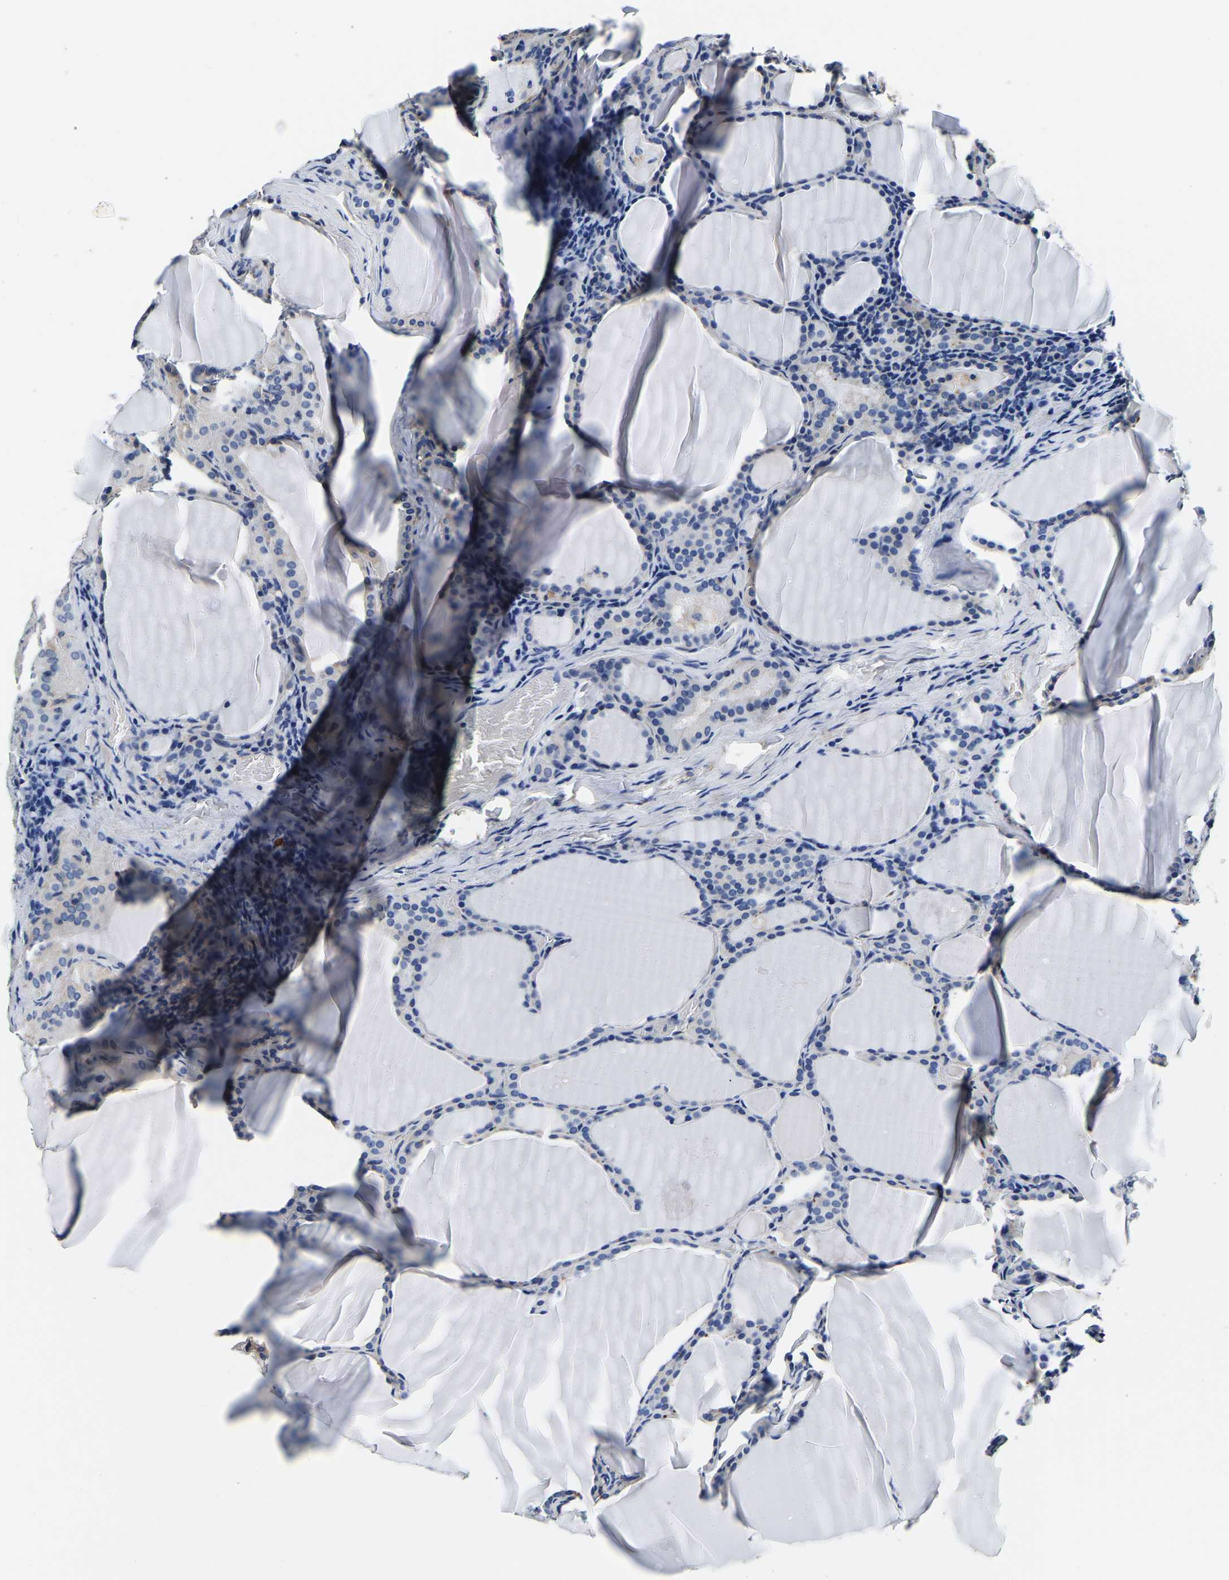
{"staining": {"intensity": "negative", "quantity": "none", "location": "none"}, "tissue": "thyroid cancer", "cell_type": "Tumor cells", "image_type": "cancer", "snomed": [{"axis": "morphology", "description": "Papillary adenocarcinoma, NOS"}, {"axis": "topography", "description": "Thyroid gland"}], "caption": "Tumor cells show no significant positivity in thyroid papillary adenocarcinoma. Brightfield microscopy of IHC stained with DAB (brown) and hematoxylin (blue), captured at high magnification.", "gene": "SH3GLB1", "patient": {"sex": "female", "age": 42}}